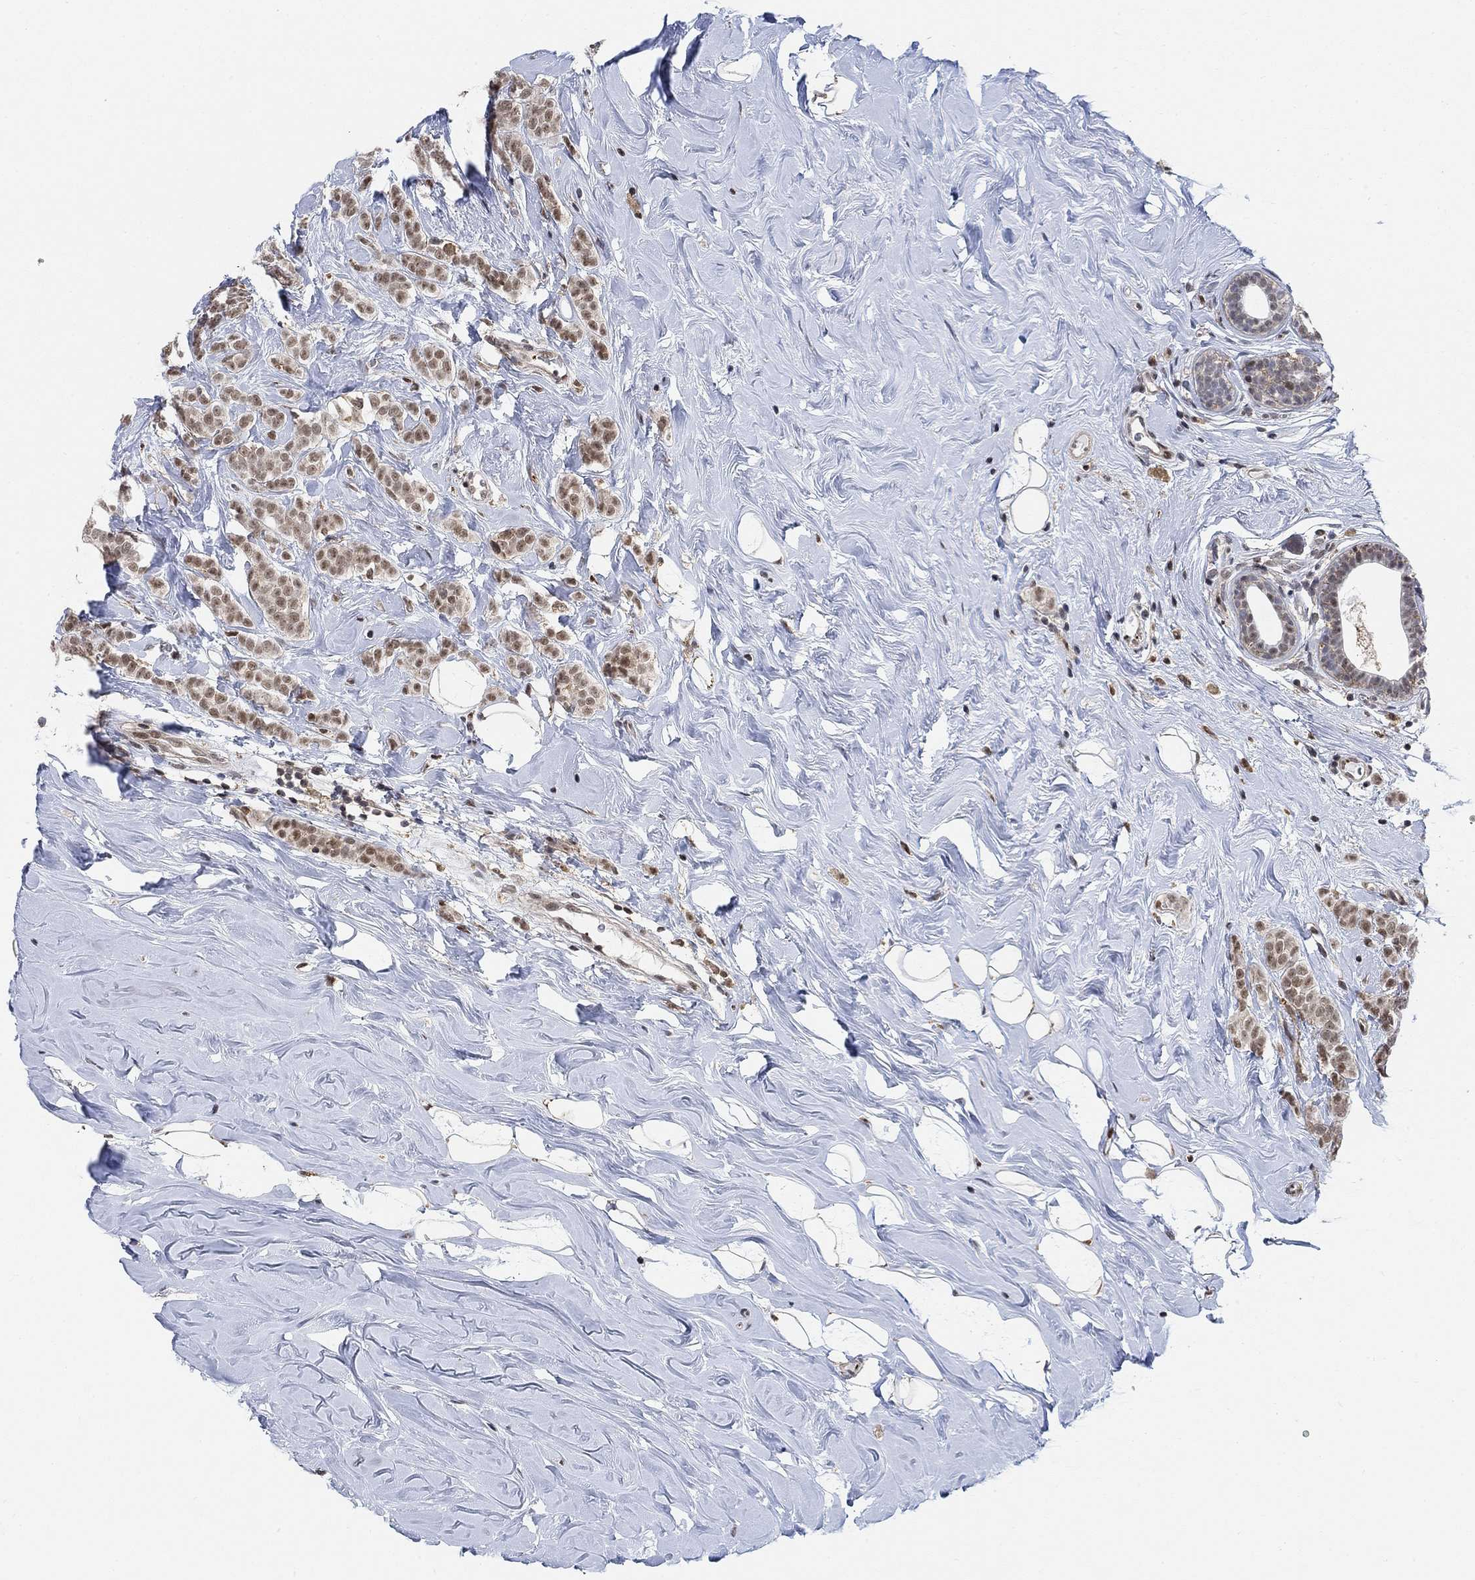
{"staining": {"intensity": "moderate", "quantity": "25%-75%", "location": "nuclear"}, "tissue": "breast cancer", "cell_type": "Tumor cells", "image_type": "cancer", "snomed": [{"axis": "morphology", "description": "Lobular carcinoma"}, {"axis": "topography", "description": "Breast"}], "caption": "A high-resolution image shows IHC staining of breast cancer (lobular carcinoma), which displays moderate nuclear expression in about 25%-75% of tumor cells.", "gene": "PWWP2B", "patient": {"sex": "female", "age": 49}}